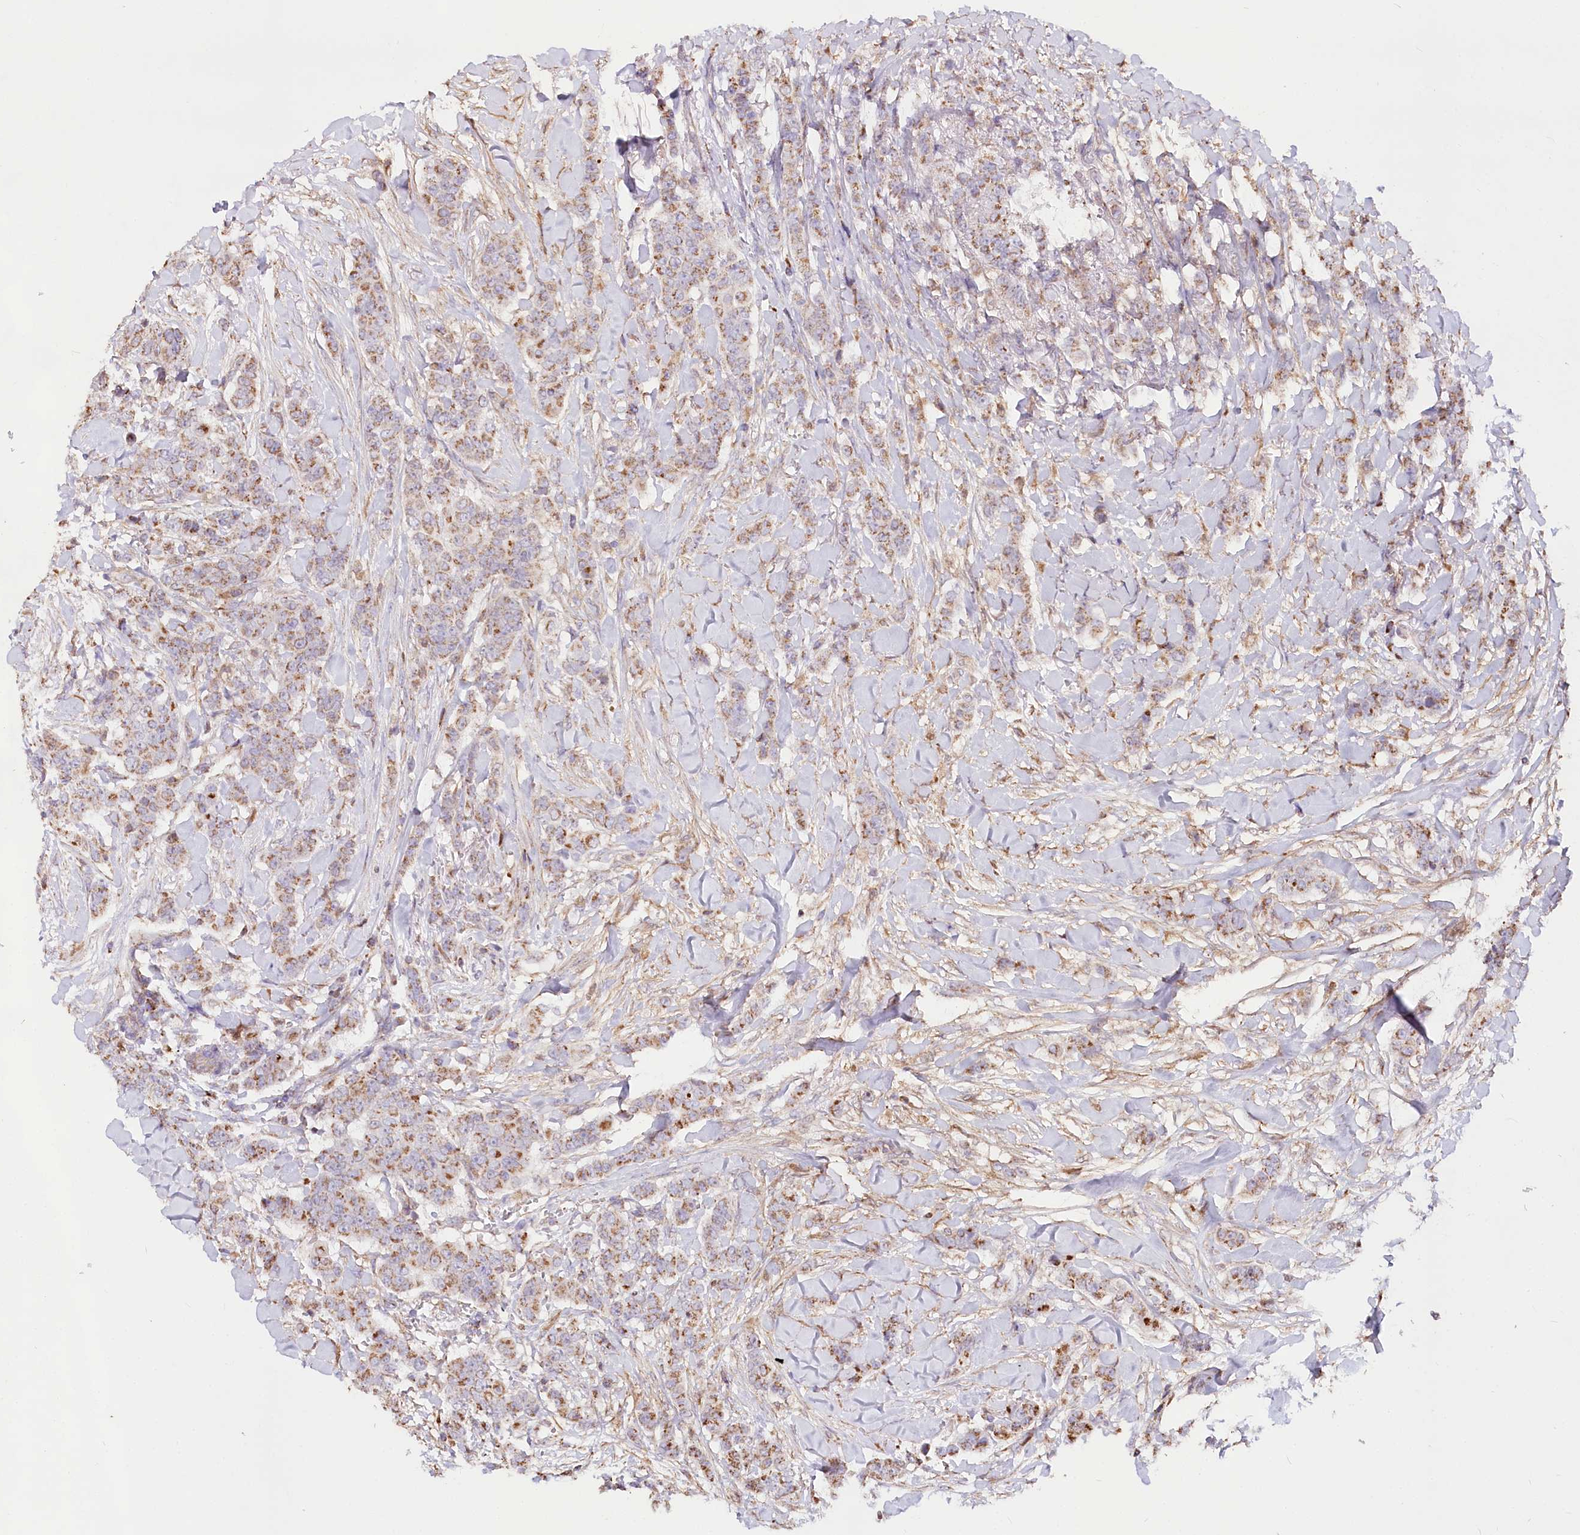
{"staining": {"intensity": "moderate", "quantity": ">75%", "location": "cytoplasmic/membranous"}, "tissue": "breast cancer", "cell_type": "Tumor cells", "image_type": "cancer", "snomed": [{"axis": "morphology", "description": "Duct carcinoma"}, {"axis": "topography", "description": "Breast"}], "caption": "Breast intraductal carcinoma stained for a protein (brown) displays moderate cytoplasmic/membranous positive staining in about >75% of tumor cells.", "gene": "TASOR2", "patient": {"sex": "female", "age": 40}}